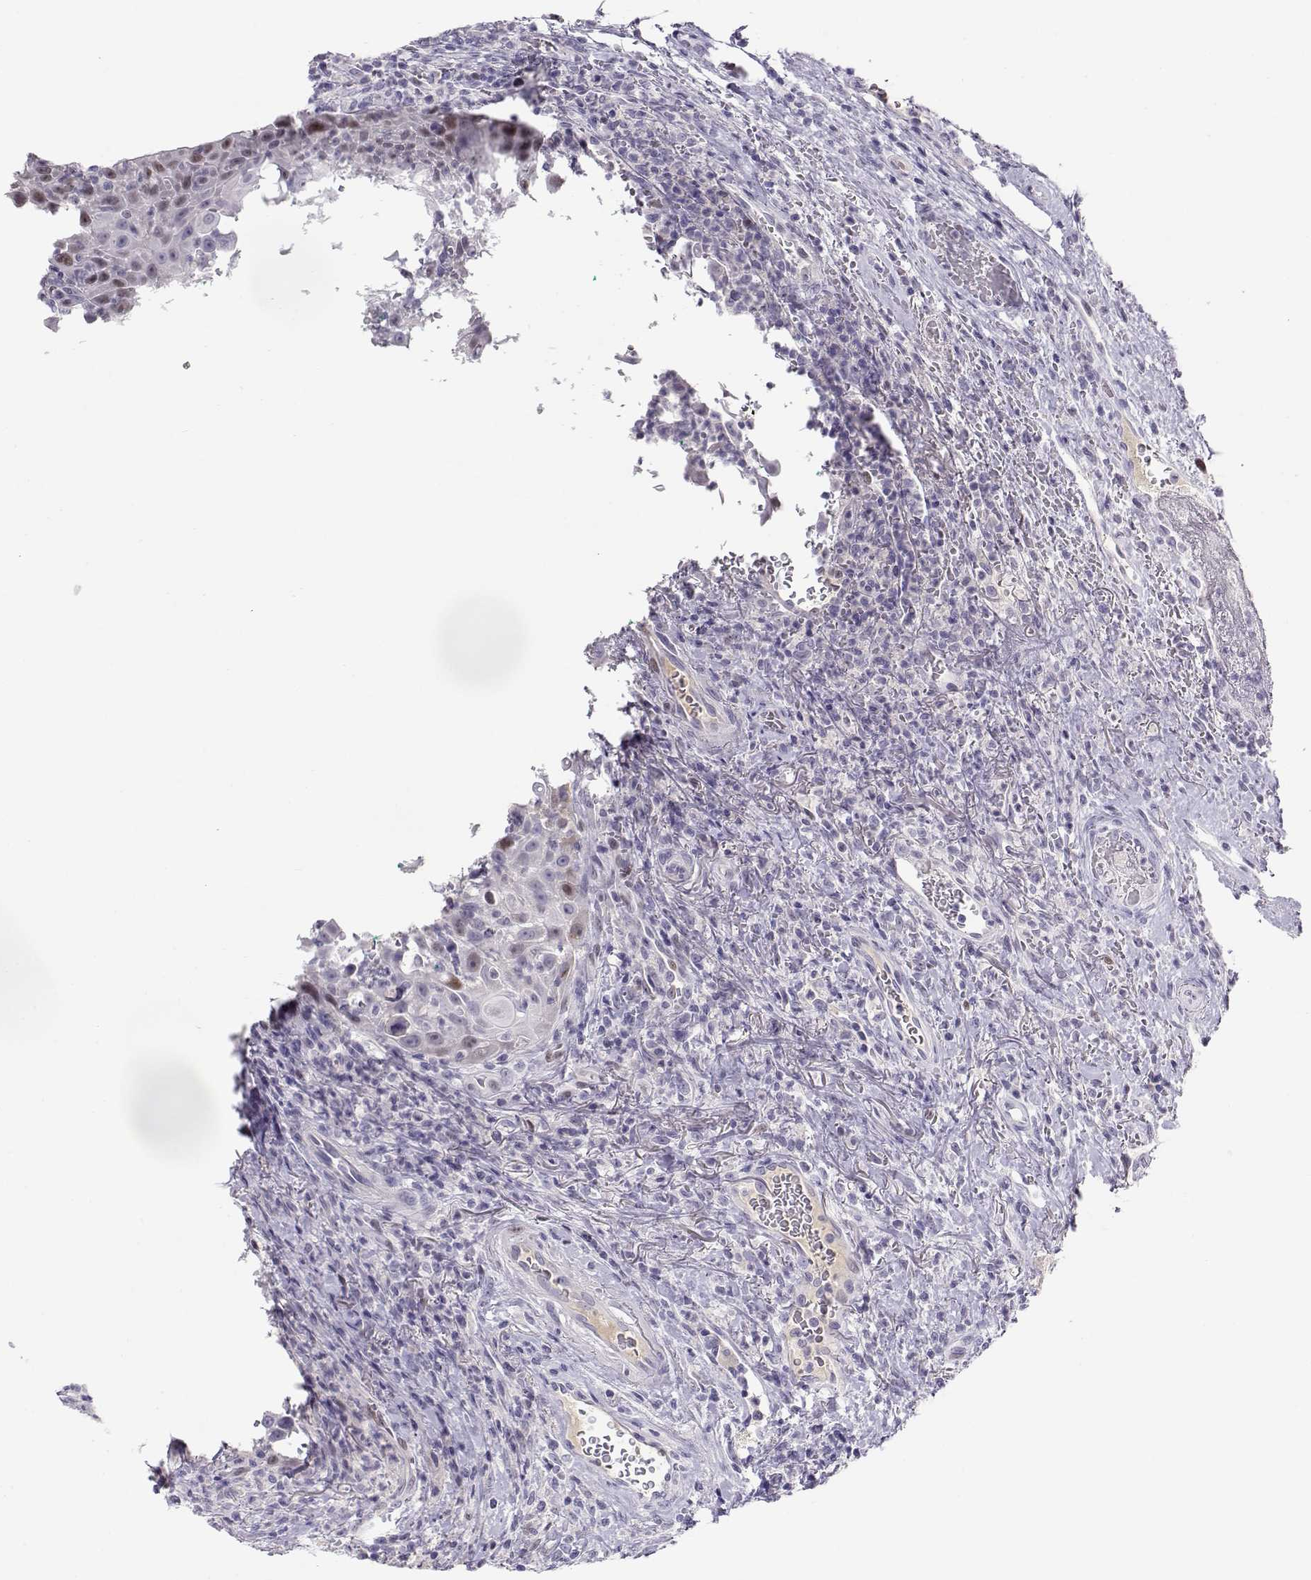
{"staining": {"intensity": "weak", "quantity": "<25%", "location": "nuclear"}, "tissue": "head and neck cancer", "cell_type": "Tumor cells", "image_type": "cancer", "snomed": [{"axis": "morphology", "description": "Squamous cell carcinoma, NOS"}, {"axis": "topography", "description": "Head-Neck"}], "caption": "Squamous cell carcinoma (head and neck) was stained to show a protein in brown. There is no significant positivity in tumor cells.", "gene": "OPN5", "patient": {"sex": "male", "age": 69}}